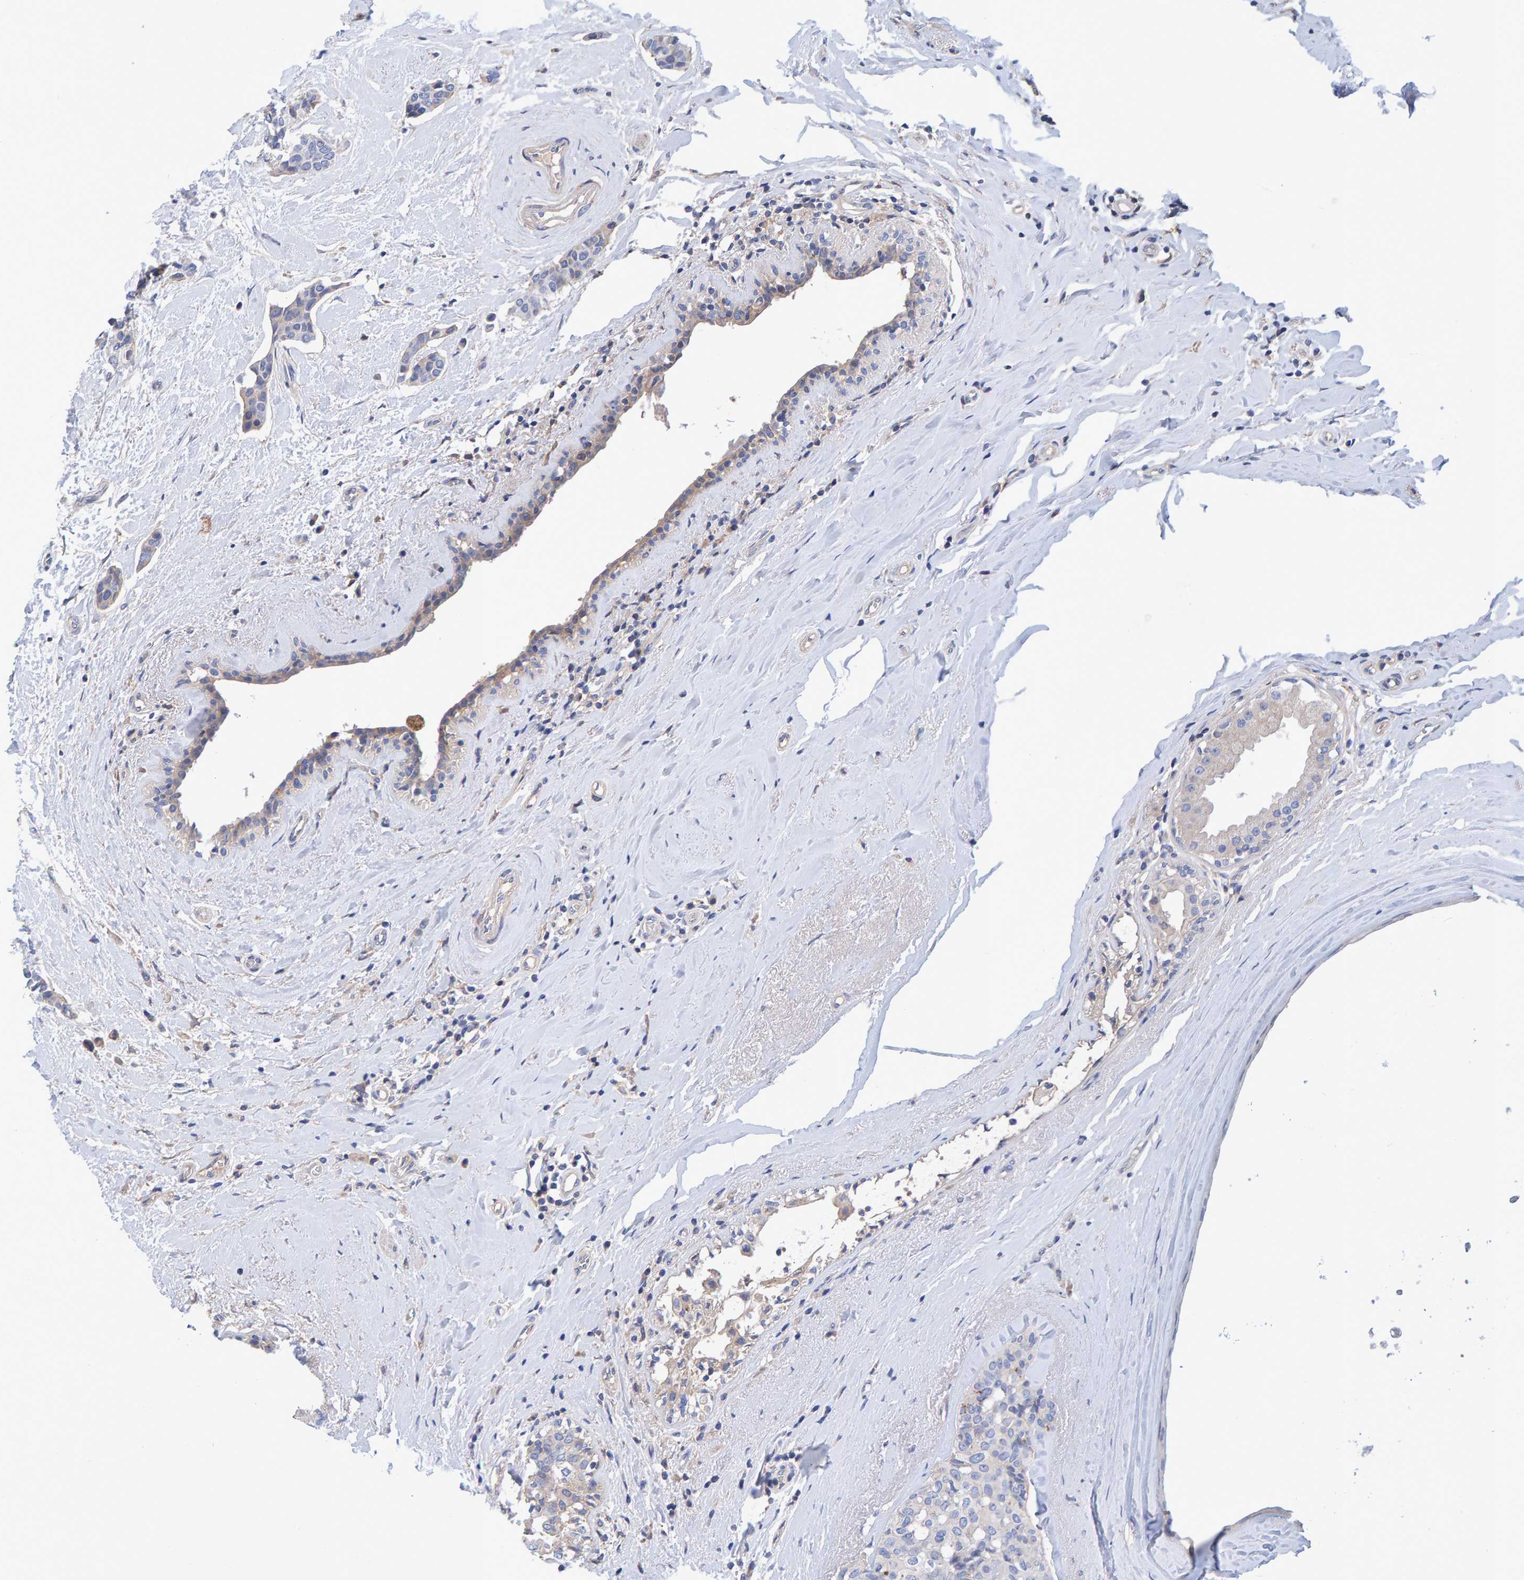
{"staining": {"intensity": "negative", "quantity": "none", "location": "none"}, "tissue": "breast cancer", "cell_type": "Tumor cells", "image_type": "cancer", "snomed": [{"axis": "morphology", "description": "Duct carcinoma"}, {"axis": "topography", "description": "Breast"}], "caption": "A high-resolution image shows immunohistochemistry (IHC) staining of intraductal carcinoma (breast), which displays no significant expression in tumor cells.", "gene": "EFR3A", "patient": {"sex": "female", "age": 55}}